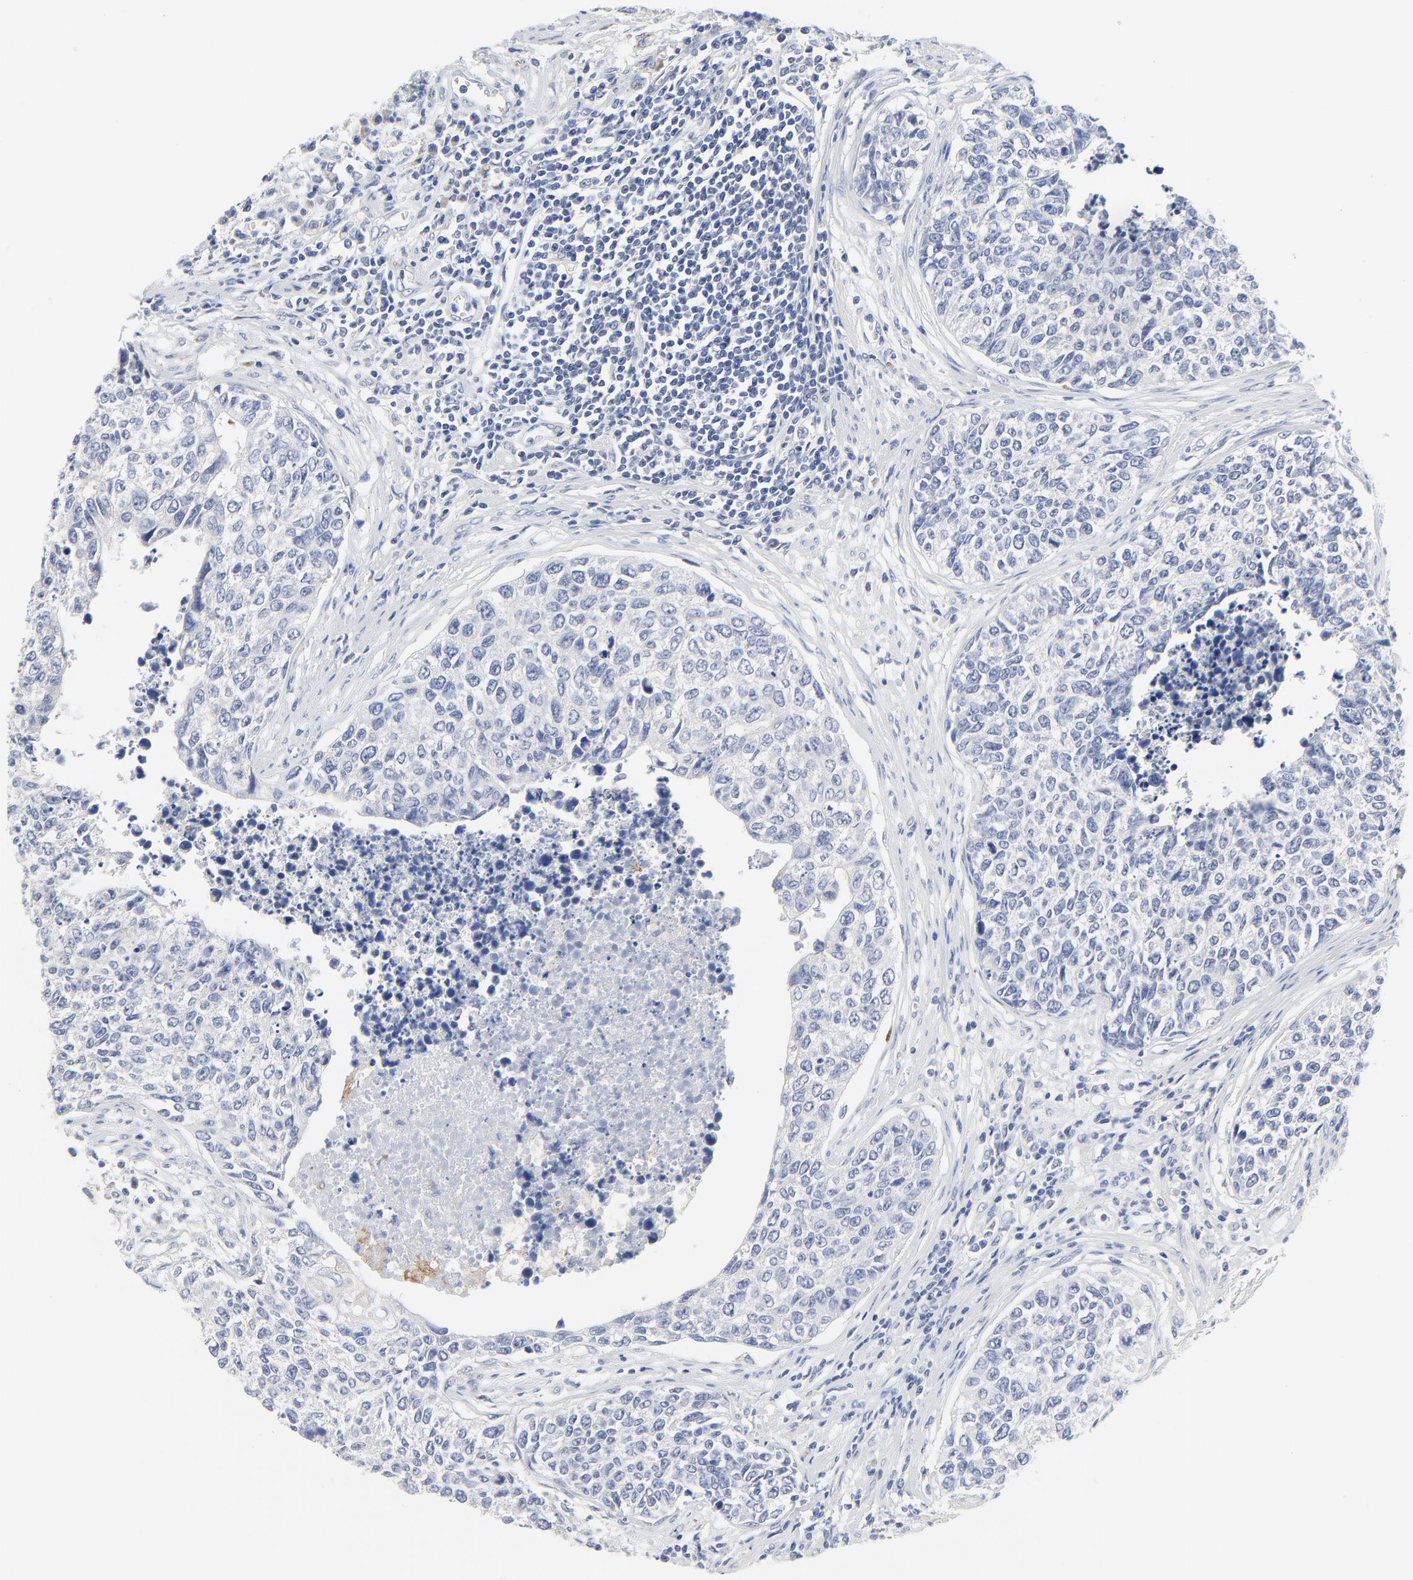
{"staining": {"intensity": "negative", "quantity": "none", "location": "none"}, "tissue": "urothelial cancer", "cell_type": "Tumor cells", "image_type": "cancer", "snomed": [{"axis": "morphology", "description": "Urothelial carcinoma, High grade"}, {"axis": "topography", "description": "Urinary bladder"}], "caption": "Tumor cells are negative for protein expression in human urothelial cancer.", "gene": "DHRSX", "patient": {"sex": "male", "age": 81}}